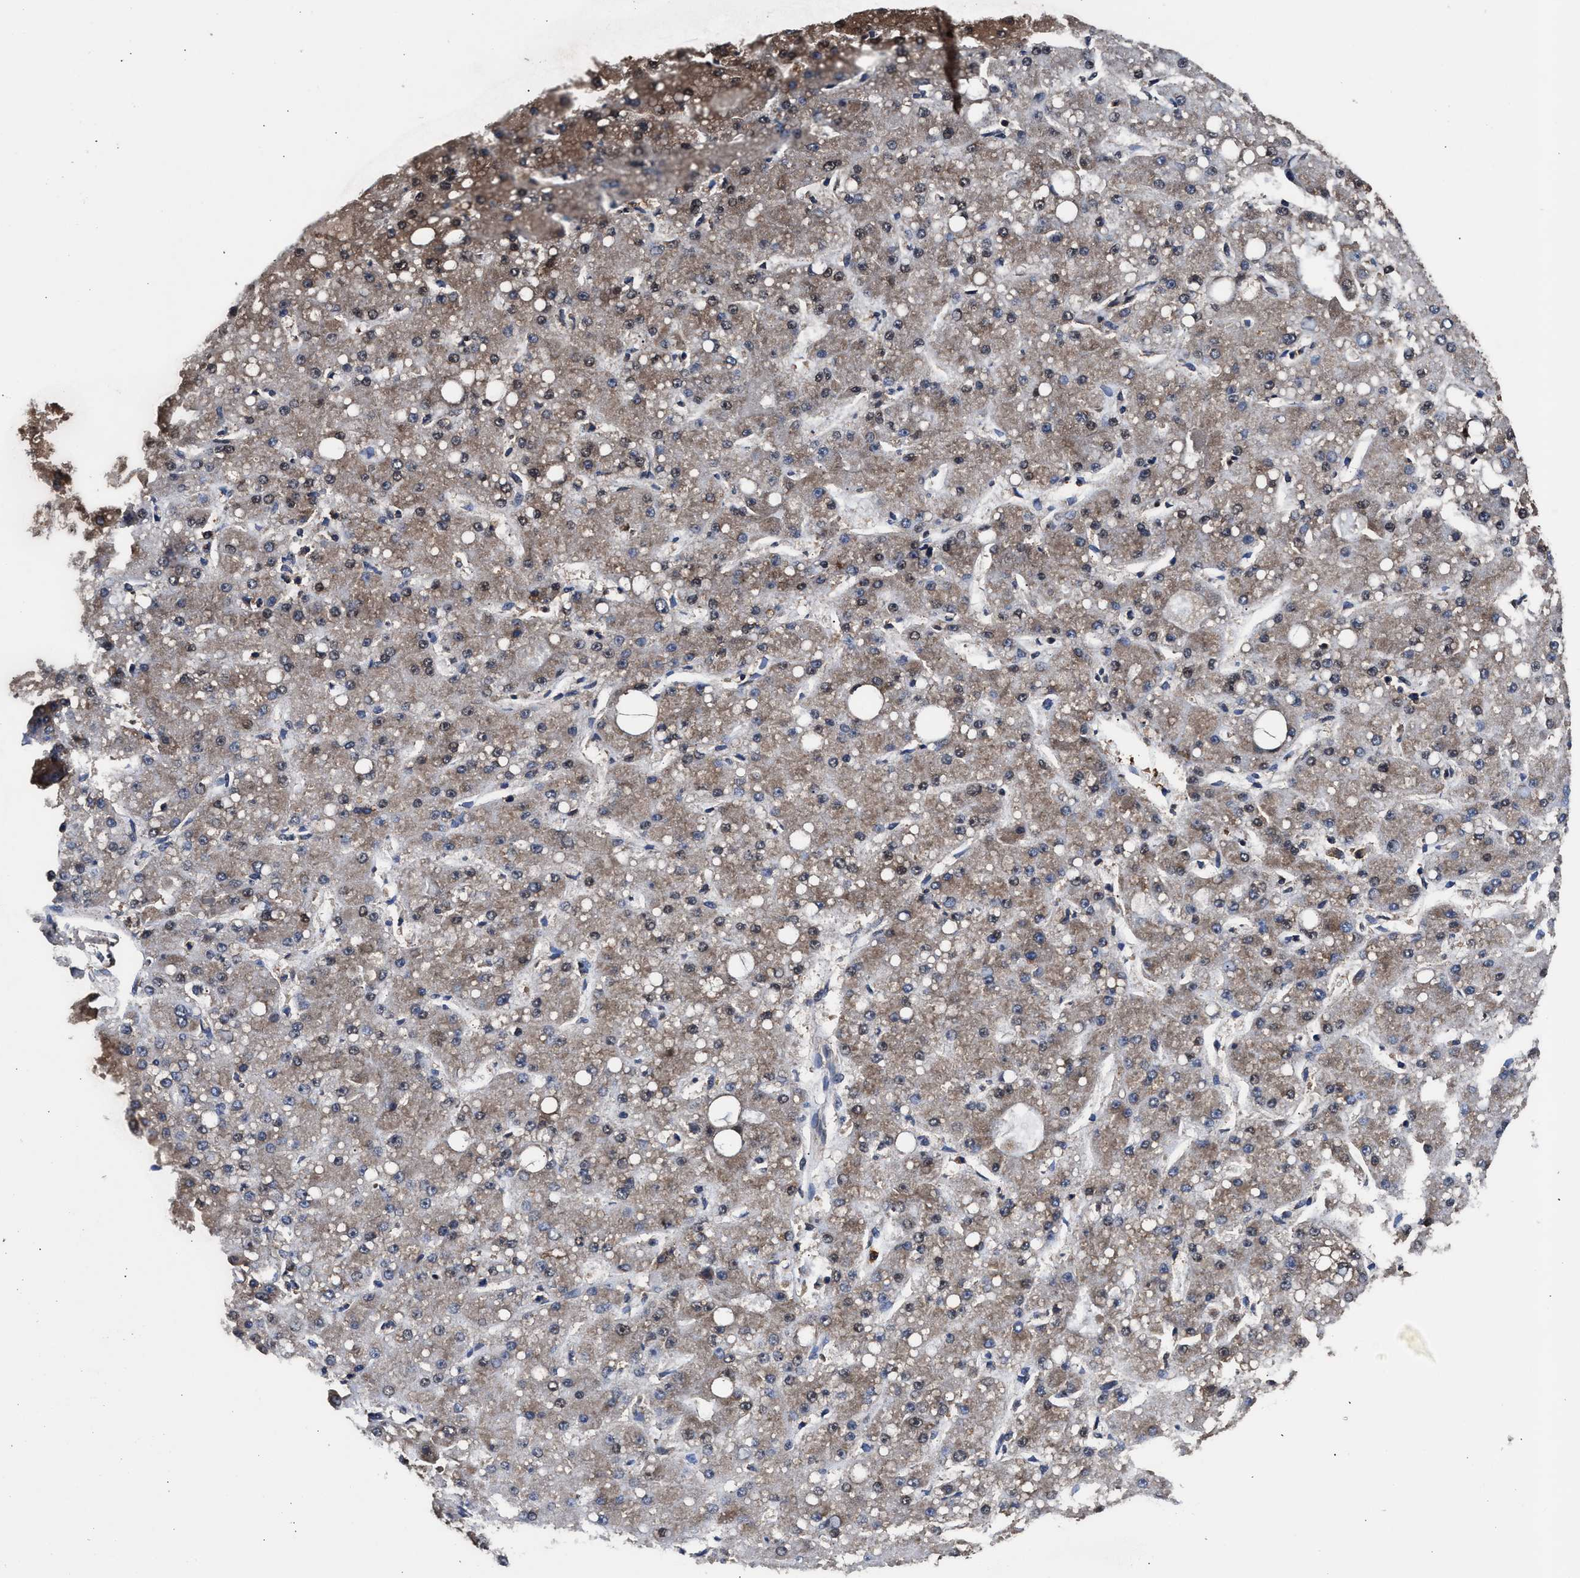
{"staining": {"intensity": "moderate", "quantity": ">75%", "location": "cytoplasmic/membranous"}, "tissue": "liver cancer", "cell_type": "Tumor cells", "image_type": "cancer", "snomed": [{"axis": "morphology", "description": "Carcinoma, Hepatocellular, NOS"}, {"axis": "topography", "description": "Liver"}], "caption": "Human hepatocellular carcinoma (liver) stained with a brown dye shows moderate cytoplasmic/membranous positive expression in about >75% of tumor cells.", "gene": "KYAT1", "patient": {"sex": "male", "age": 67}}